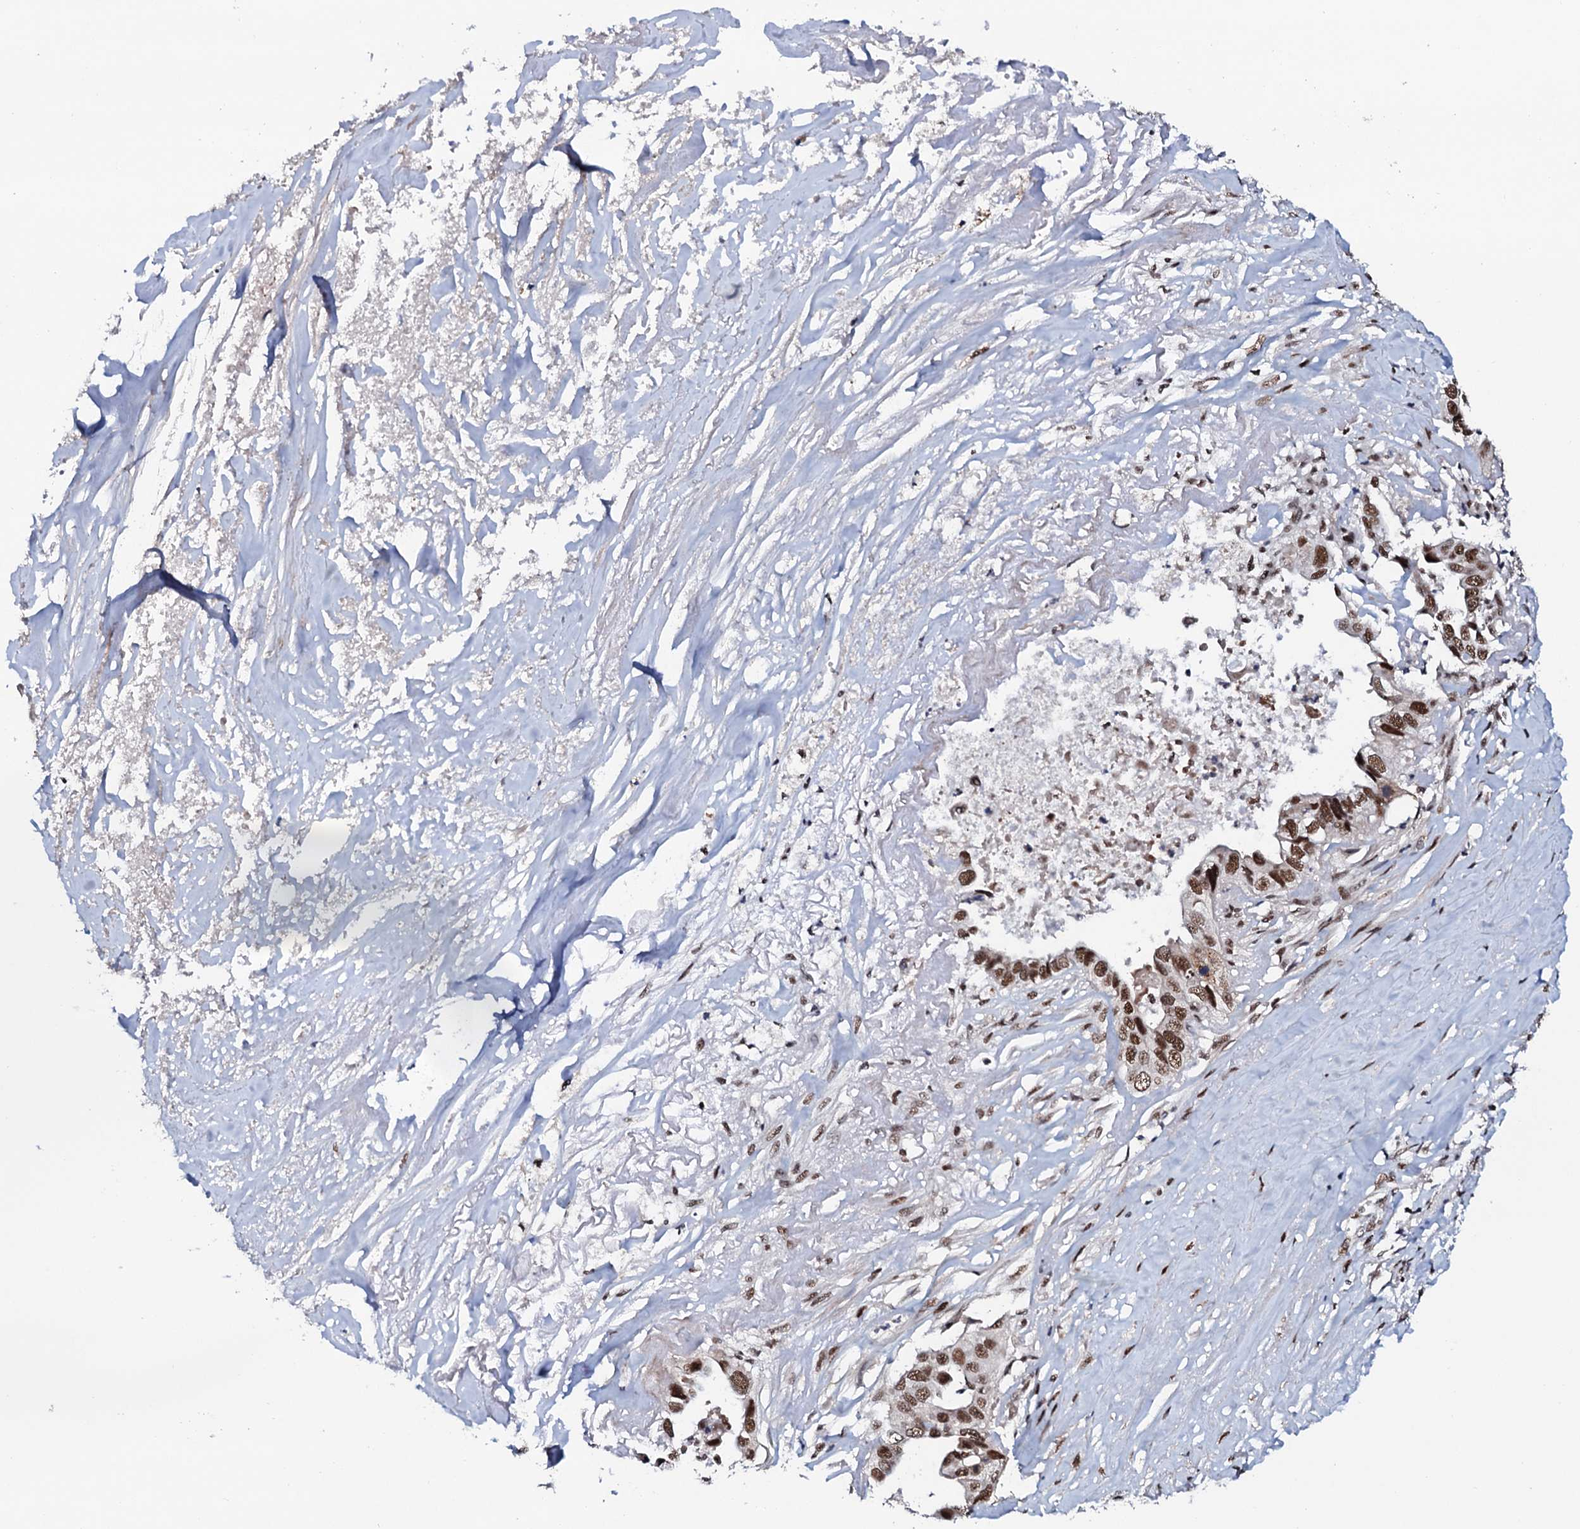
{"staining": {"intensity": "moderate", "quantity": ">75%", "location": "nuclear"}, "tissue": "liver cancer", "cell_type": "Tumor cells", "image_type": "cancer", "snomed": [{"axis": "morphology", "description": "Cholangiocarcinoma"}, {"axis": "topography", "description": "Liver"}], "caption": "Liver cholangiocarcinoma tissue reveals moderate nuclear positivity in about >75% of tumor cells, visualized by immunohistochemistry. Ihc stains the protein in brown and the nuclei are stained blue.", "gene": "PRPF18", "patient": {"sex": "female", "age": 79}}